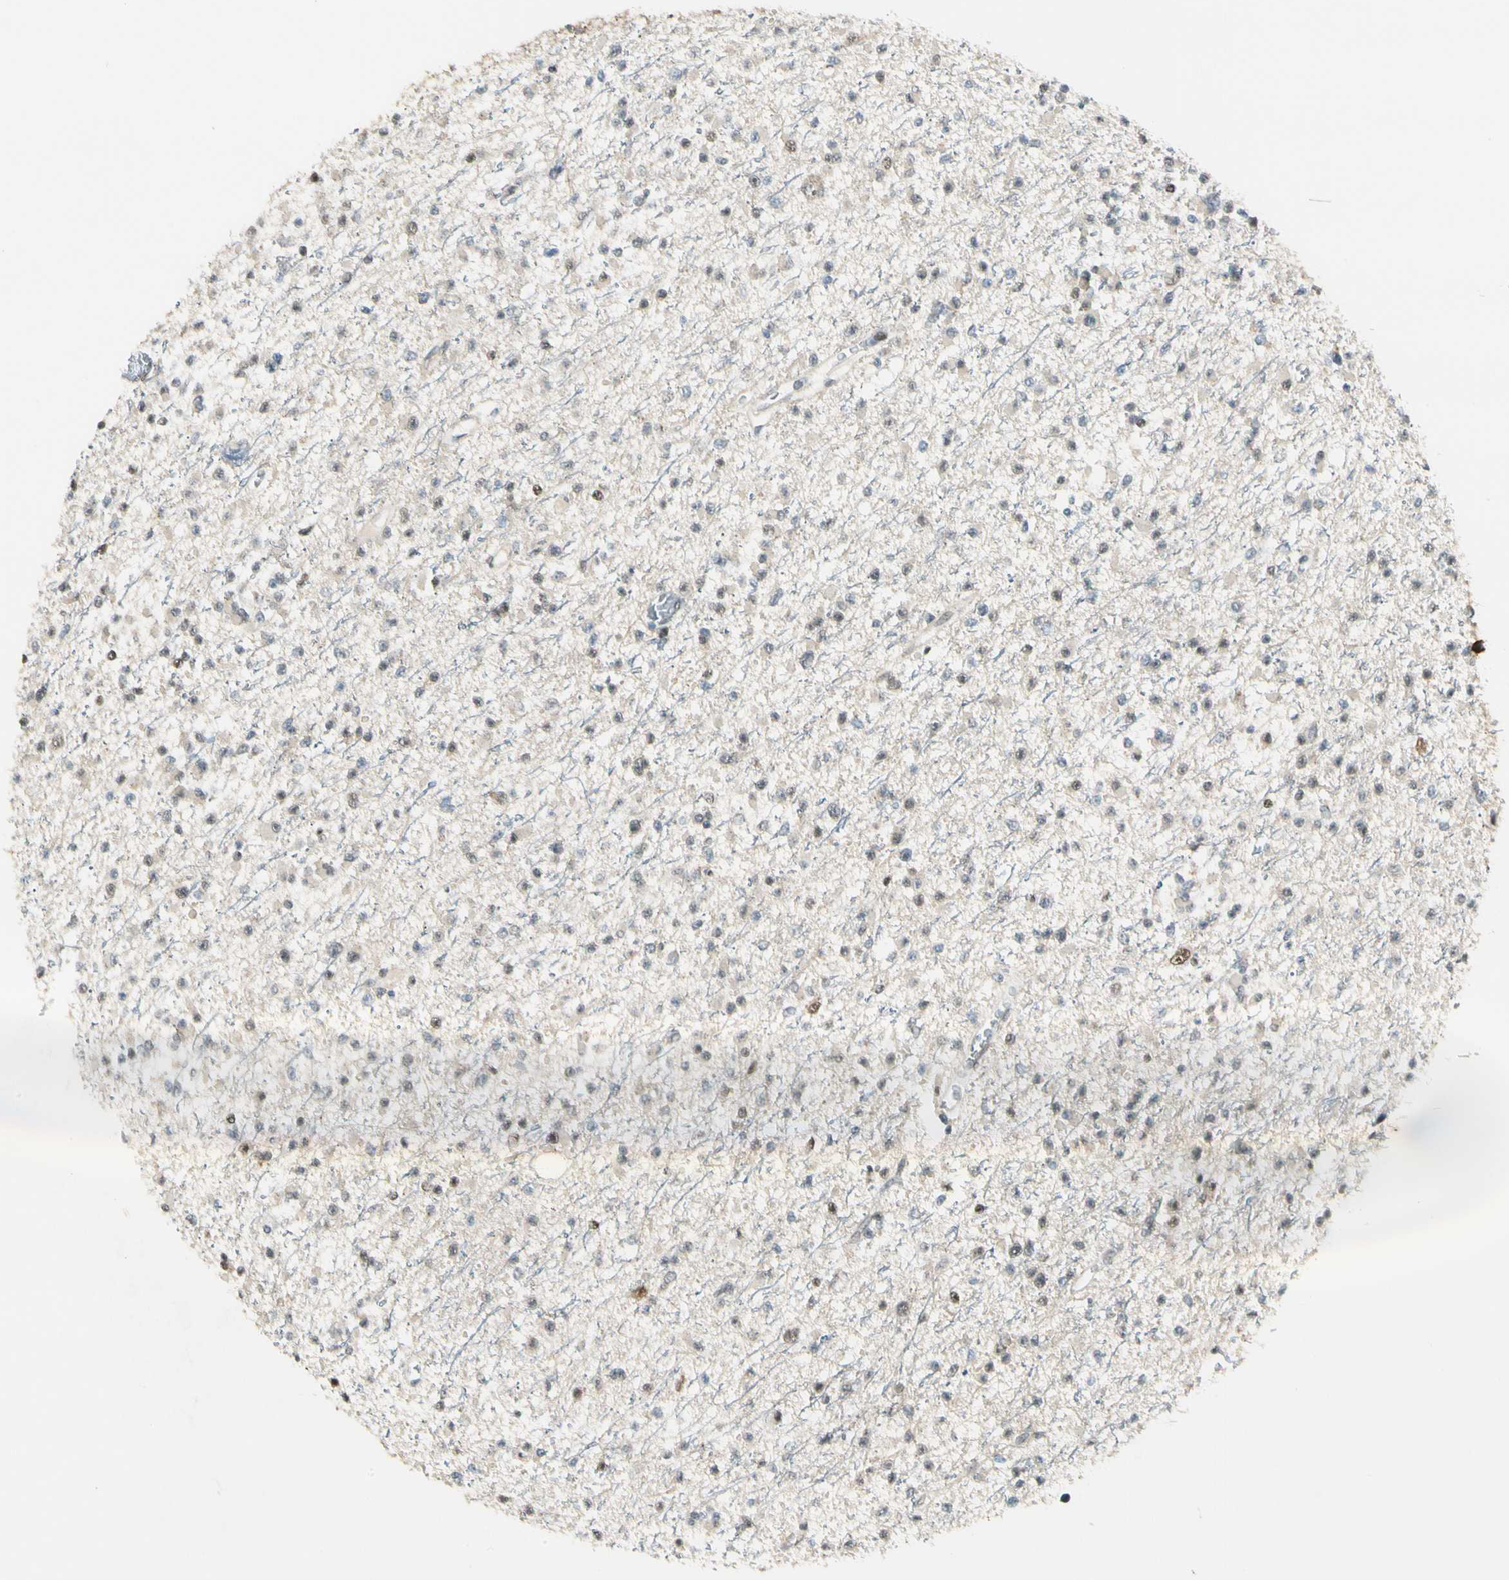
{"staining": {"intensity": "moderate", "quantity": "<25%", "location": "cytoplasmic/membranous,nuclear"}, "tissue": "glioma", "cell_type": "Tumor cells", "image_type": "cancer", "snomed": [{"axis": "morphology", "description": "Glioma, malignant, Low grade"}, {"axis": "topography", "description": "Brain"}], "caption": "A brown stain labels moderate cytoplasmic/membranous and nuclear positivity of a protein in malignant low-grade glioma tumor cells. (IHC, brightfield microscopy, high magnification).", "gene": "ATXN1", "patient": {"sex": "female", "age": 22}}